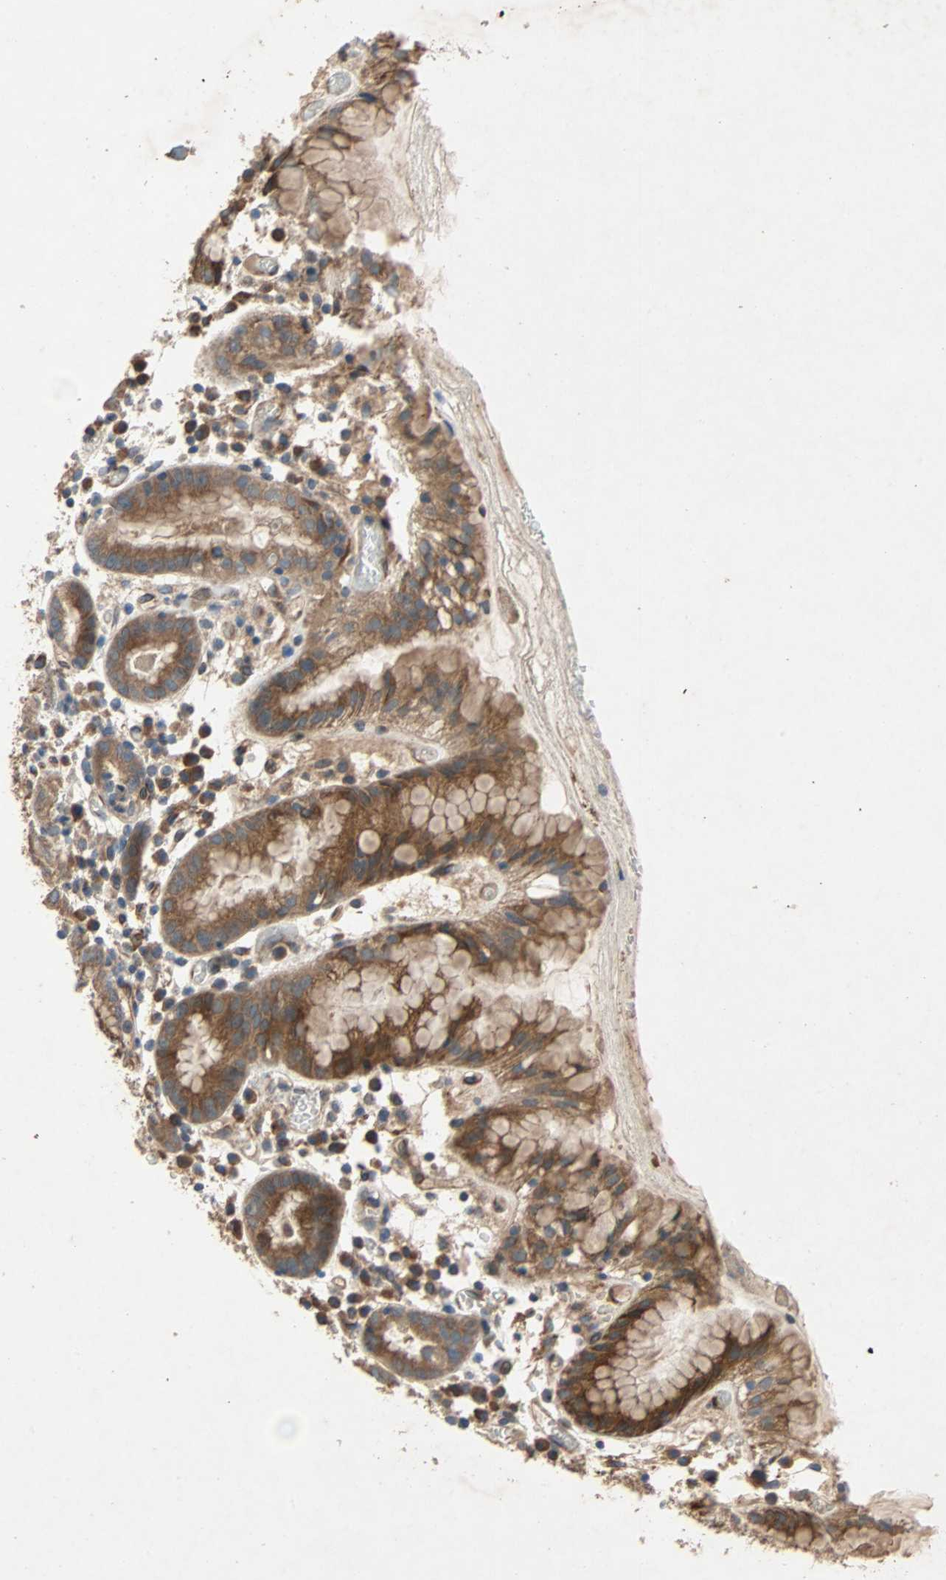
{"staining": {"intensity": "moderate", "quantity": ">75%", "location": "cytoplasmic/membranous"}, "tissue": "stomach", "cell_type": "Glandular cells", "image_type": "normal", "snomed": [{"axis": "morphology", "description": "Normal tissue, NOS"}, {"axis": "topography", "description": "Stomach"}, {"axis": "topography", "description": "Stomach, lower"}], "caption": "A brown stain labels moderate cytoplasmic/membranous staining of a protein in glandular cells of unremarkable stomach.", "gene": "XYLT1", "patient": {"sex": "female", "age": 75}}